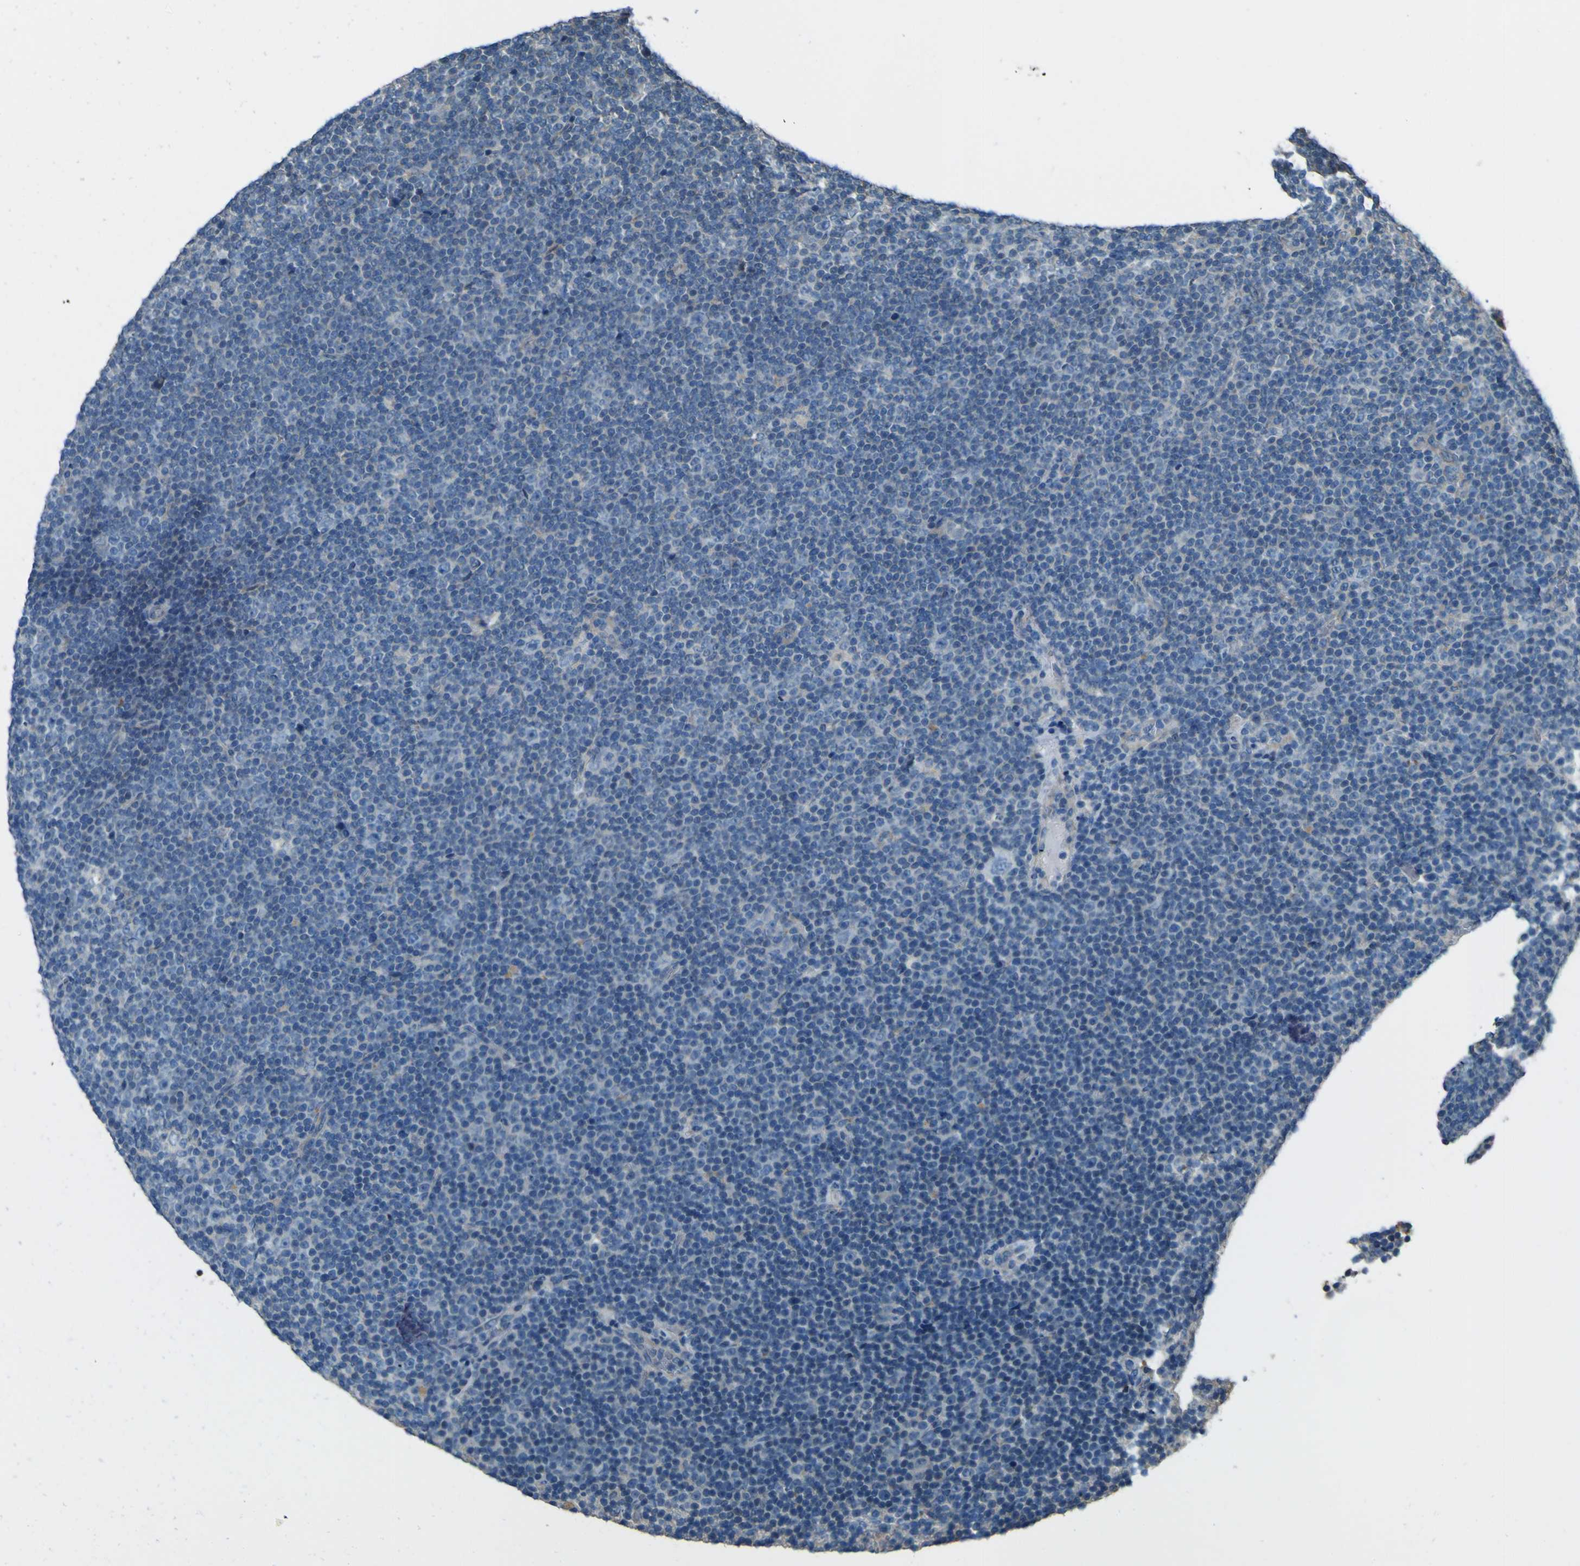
{"staining": {"intensity": "negative", "quantity": "none", "location": "none"}, "tissue": "lymphoma", "cell_type": "Tumor cells", "image_type": "cancer", "snomed": [{"axis": "morphology", "description": "Malignant lymphoma, non-Hodgkin's type, Low grade"}, {"axis": "topography", "description": "Lymph node"}], "caption": "Lymphoma stained for a protein using IHC reveals no staining tumor cells.", "gene": "NAALADL2", "patient": {"sex": "female", "age": 67}}